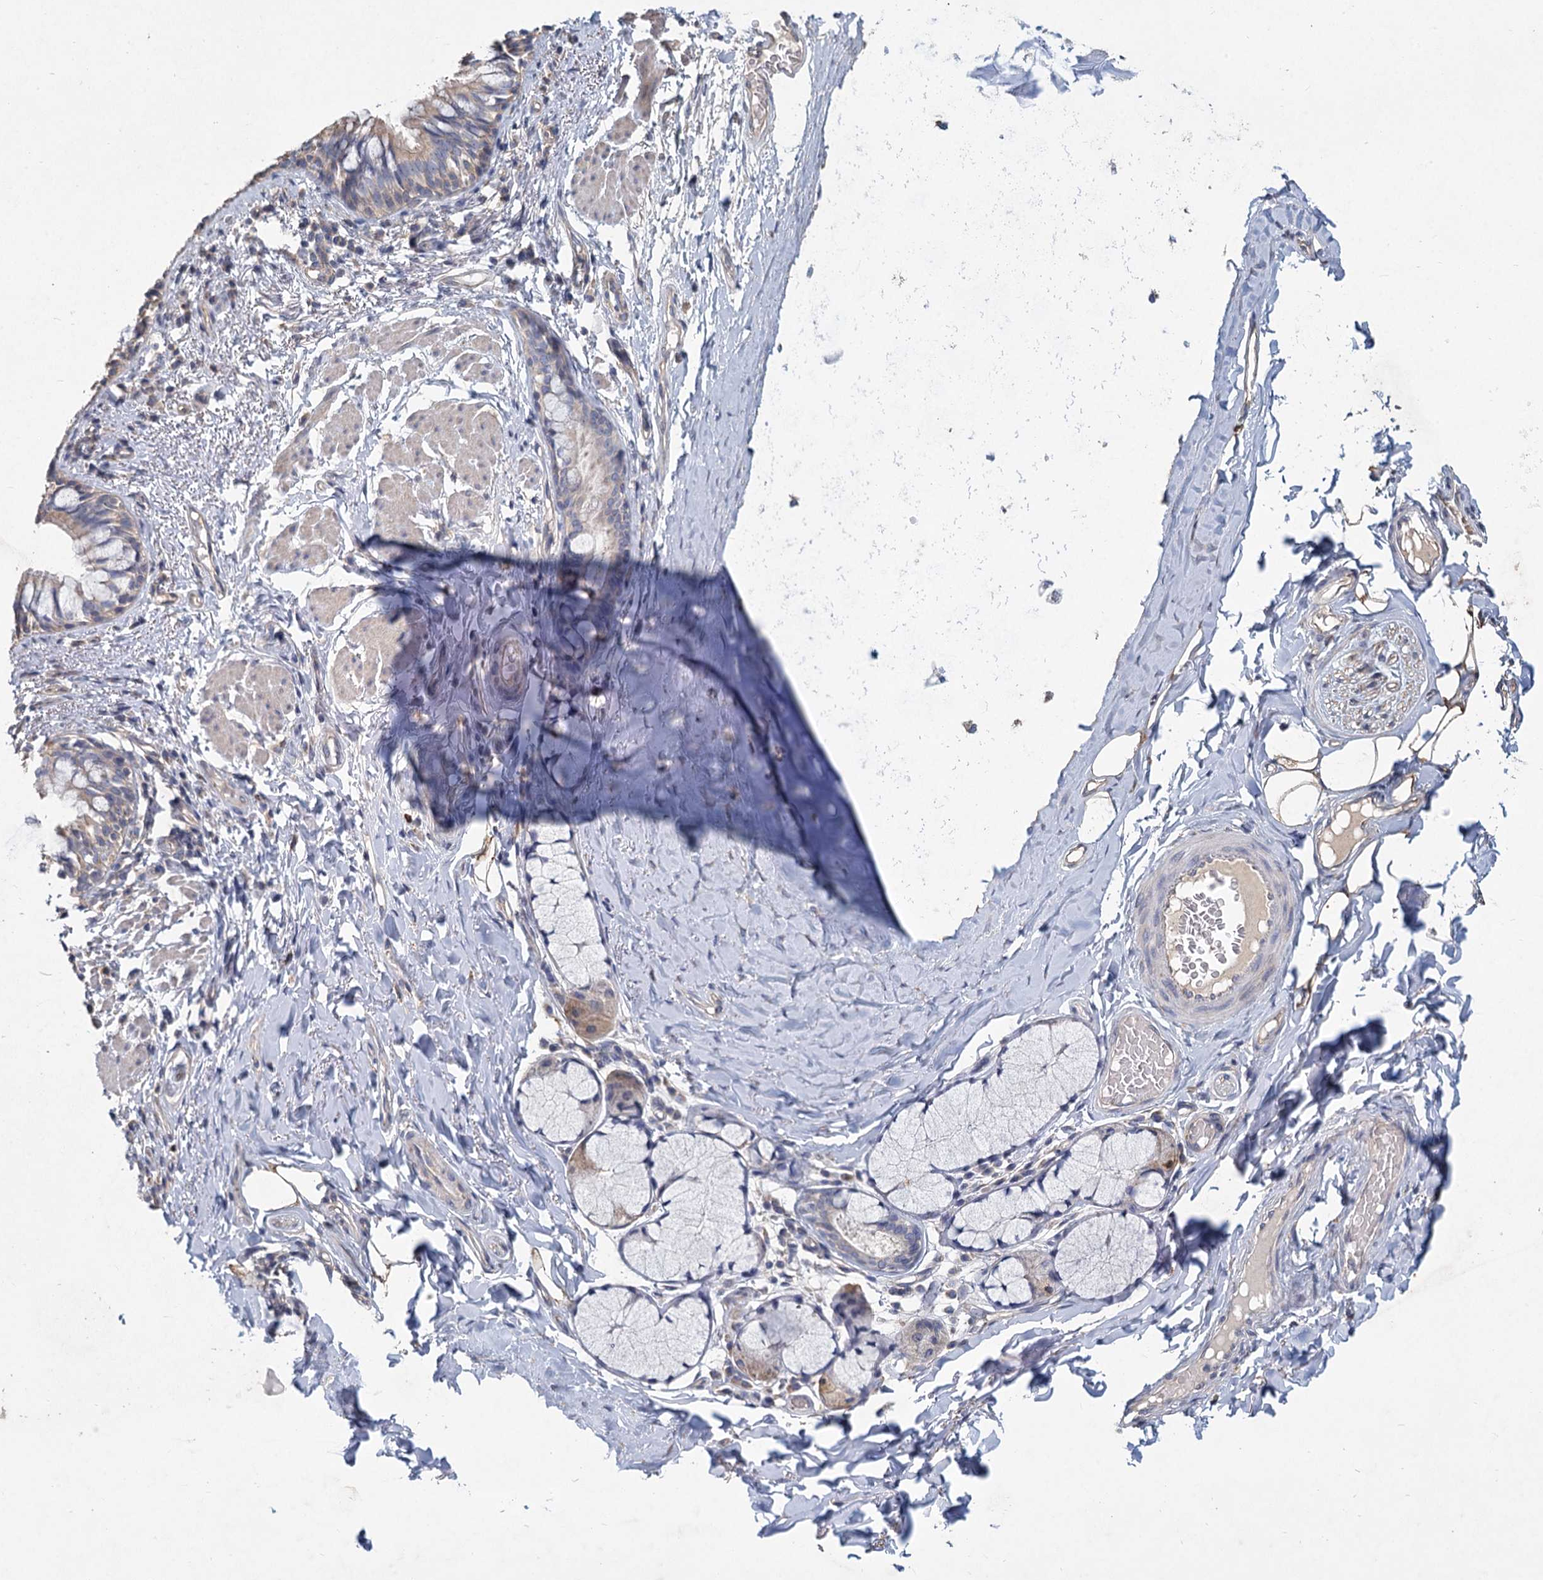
{"staining": {"intensity": "weak", "quantity": "25%-75%", "location": "cytoplasmic/membranous"}, "tissue": "bronchus", "cell_type": "Respiratory epithelial cells", "image_type": "normal", "snomed": [{"axis": "morphology", "description": "Normal tissue, NOS"}, {"axis": "topography", "description": "Cartilage tissue"}, {"axis": "topography", "description": "Bronchus"}], "caption": "Respiratory epithelial cells show low levels of weak cytoplasmic/membranous expression in about 25%-75% of cells in benign bronchus. Nuclei are stained in blue.", "gene": "HES2", "patient": {"sex": "female", "age": 36}}